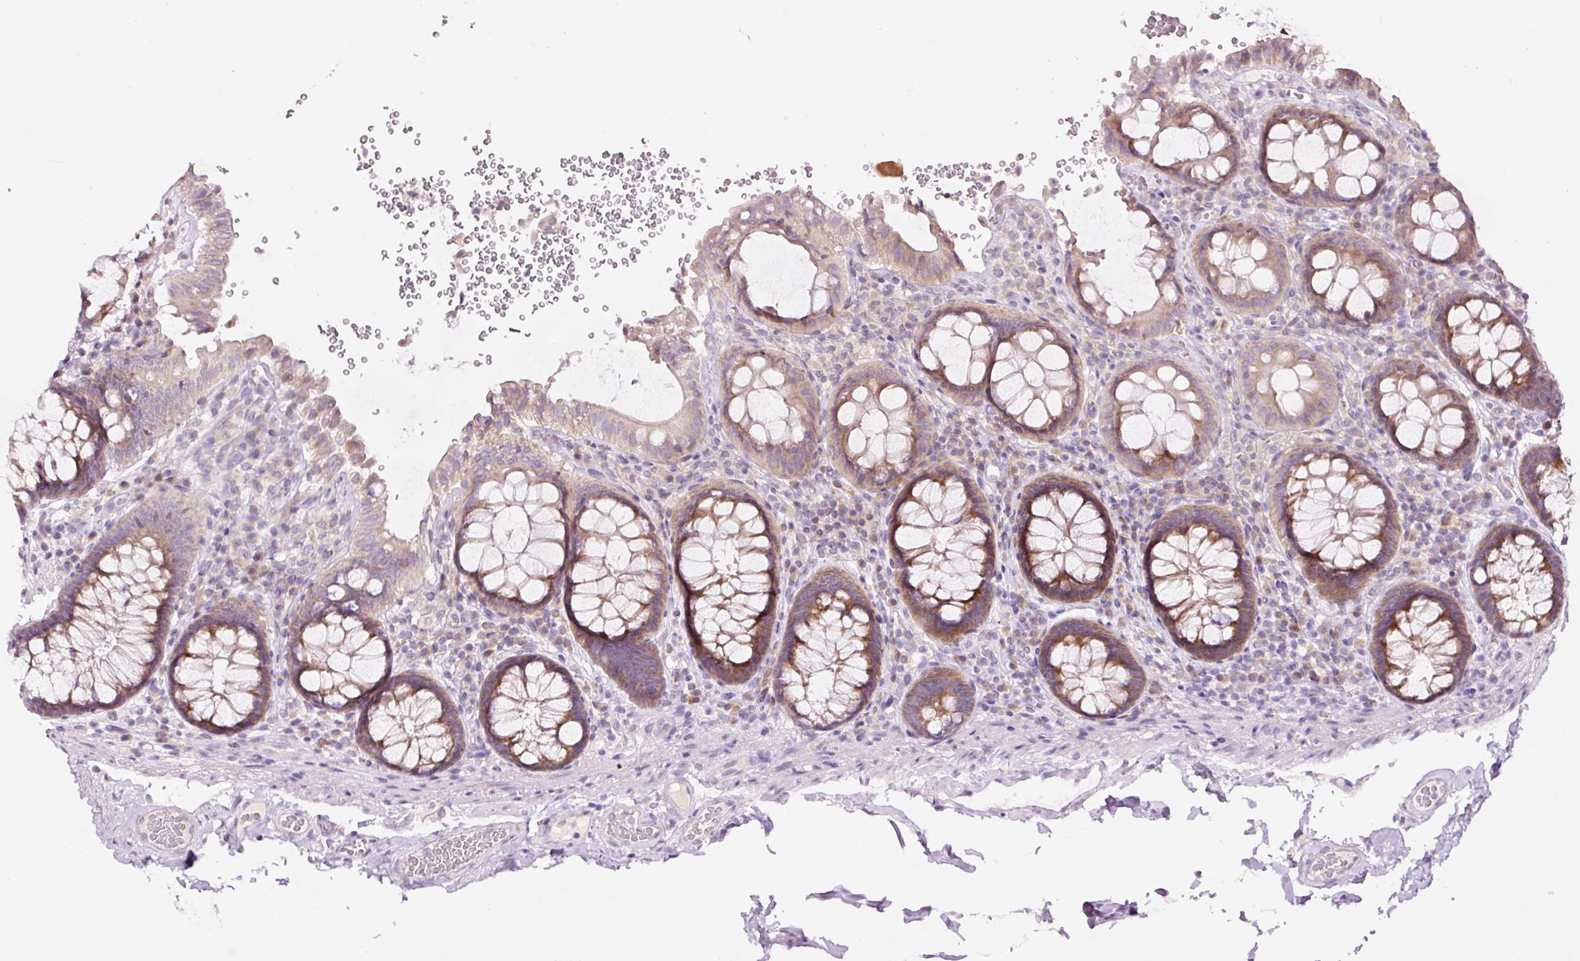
{"staining": {"intensity": "negative", "quantity": "none", "location": "none"}, "tissue": "colon", "cell_type": "Endothelial cells", "image_type": "normal", "snomed": [{"axis": "morphology", "description": "Normal tissue, NOS"}, {"axis": "topography", "description": "Colon"}], "caption": "The image demonstrates no significant positivity in endothelial cells of colon.", "gene": "RSPO2", "patient": {"sex": "male", "age": 84}}